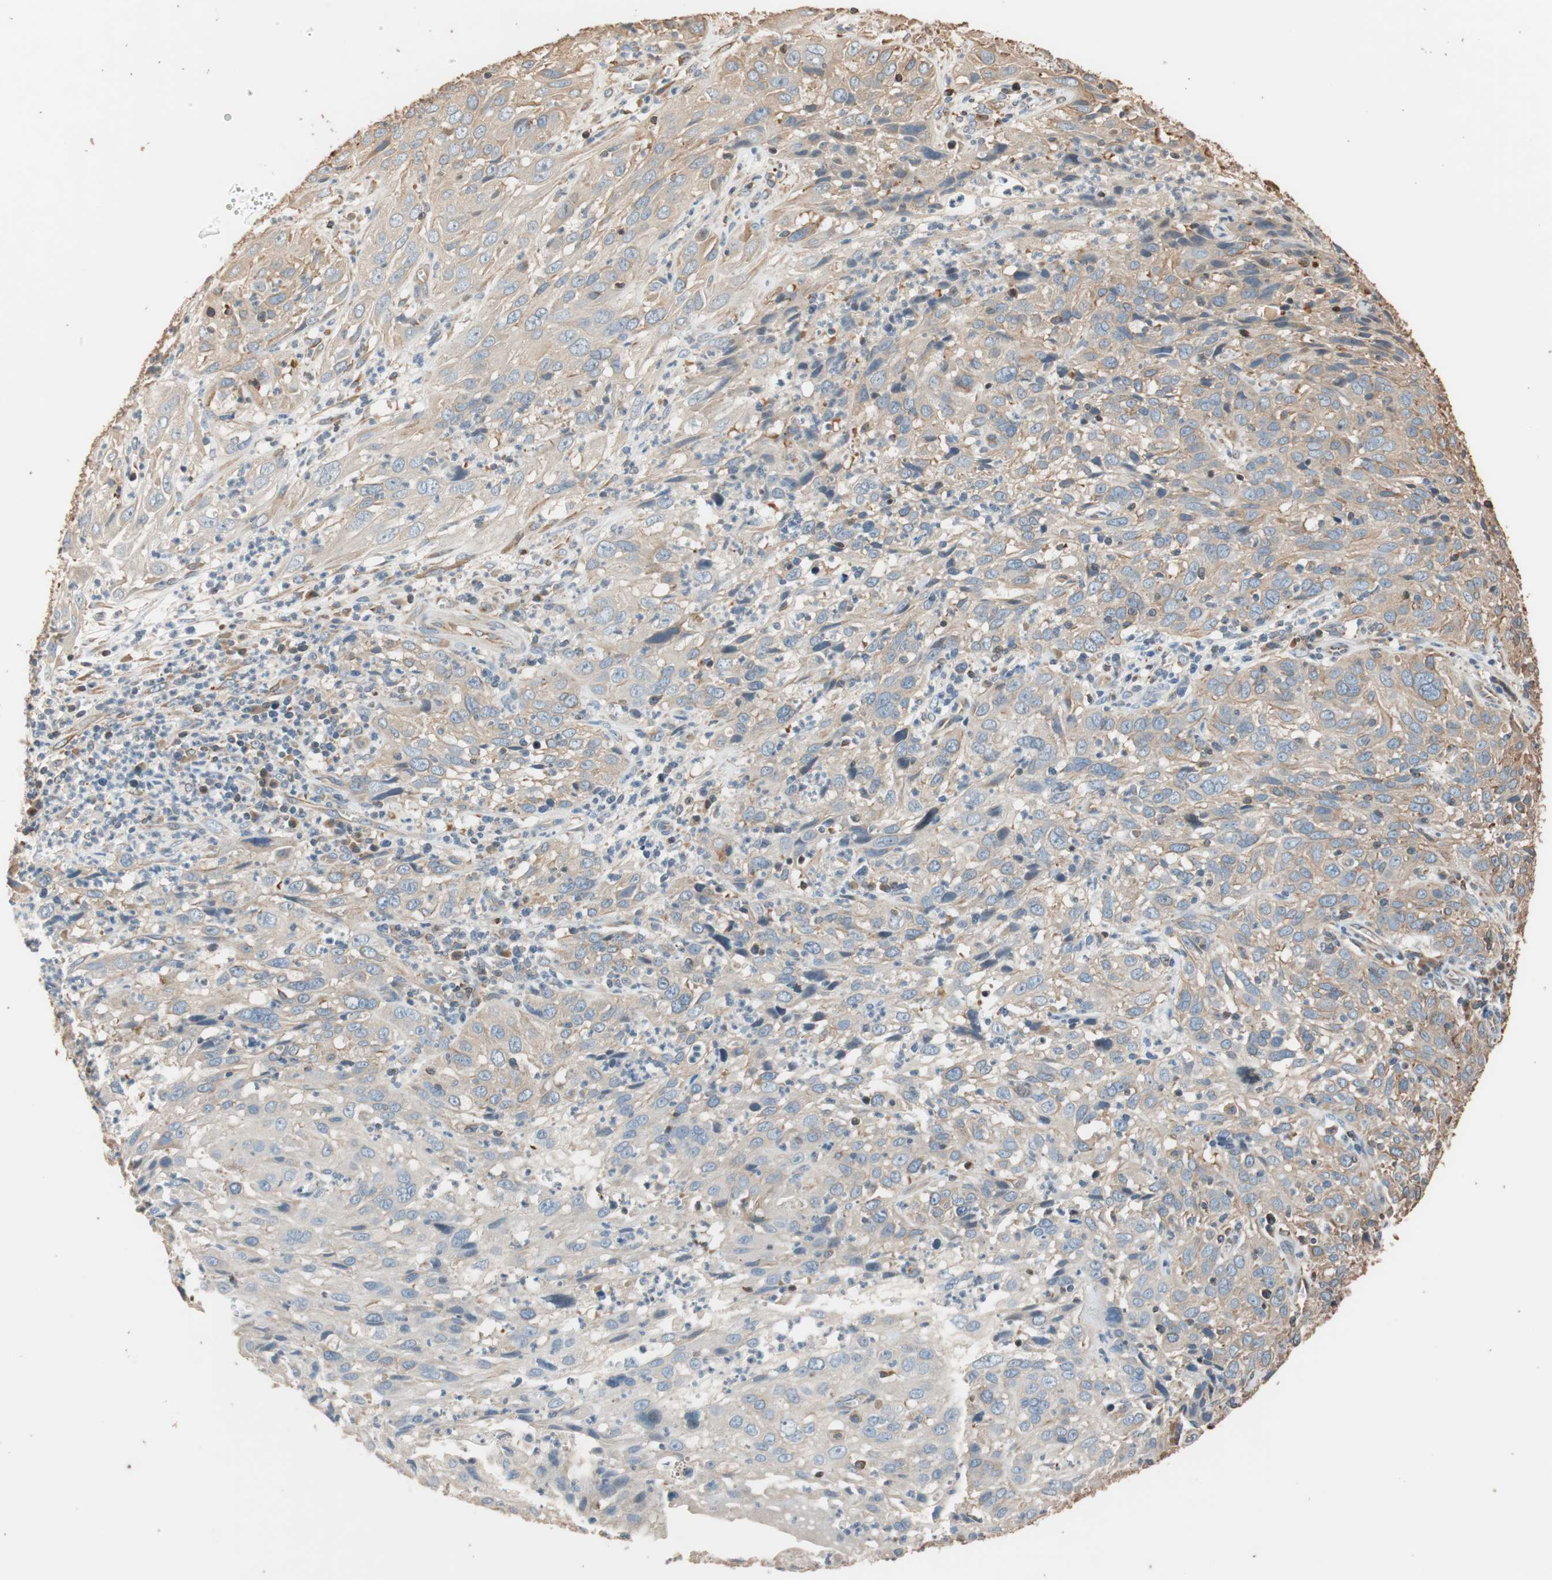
{"staining": {"intensity": "weak", "quantity": "25%-75%", "location": "cytoplasmic/membranous"}, "tissue": "cervical cancer", "cell_type": "Tumor cells", "image_type": "cancer", "snomed": [{"axis": "morphology", "description": "Squamous cell carcinoma, NOS"}, {"axis": "topography", "description": "Cervix"}], "caption": "Immunohistochemistry (IHC) image of cervical cancer (squamous cell carcinoma) stained for a protein (brown), which exhibits low levels of weak cytoplasmic/membranous expression in about 25%-75% of tumor cells.", "gene": "TUBB", "patient": {"sex": "female", "age": 32}}